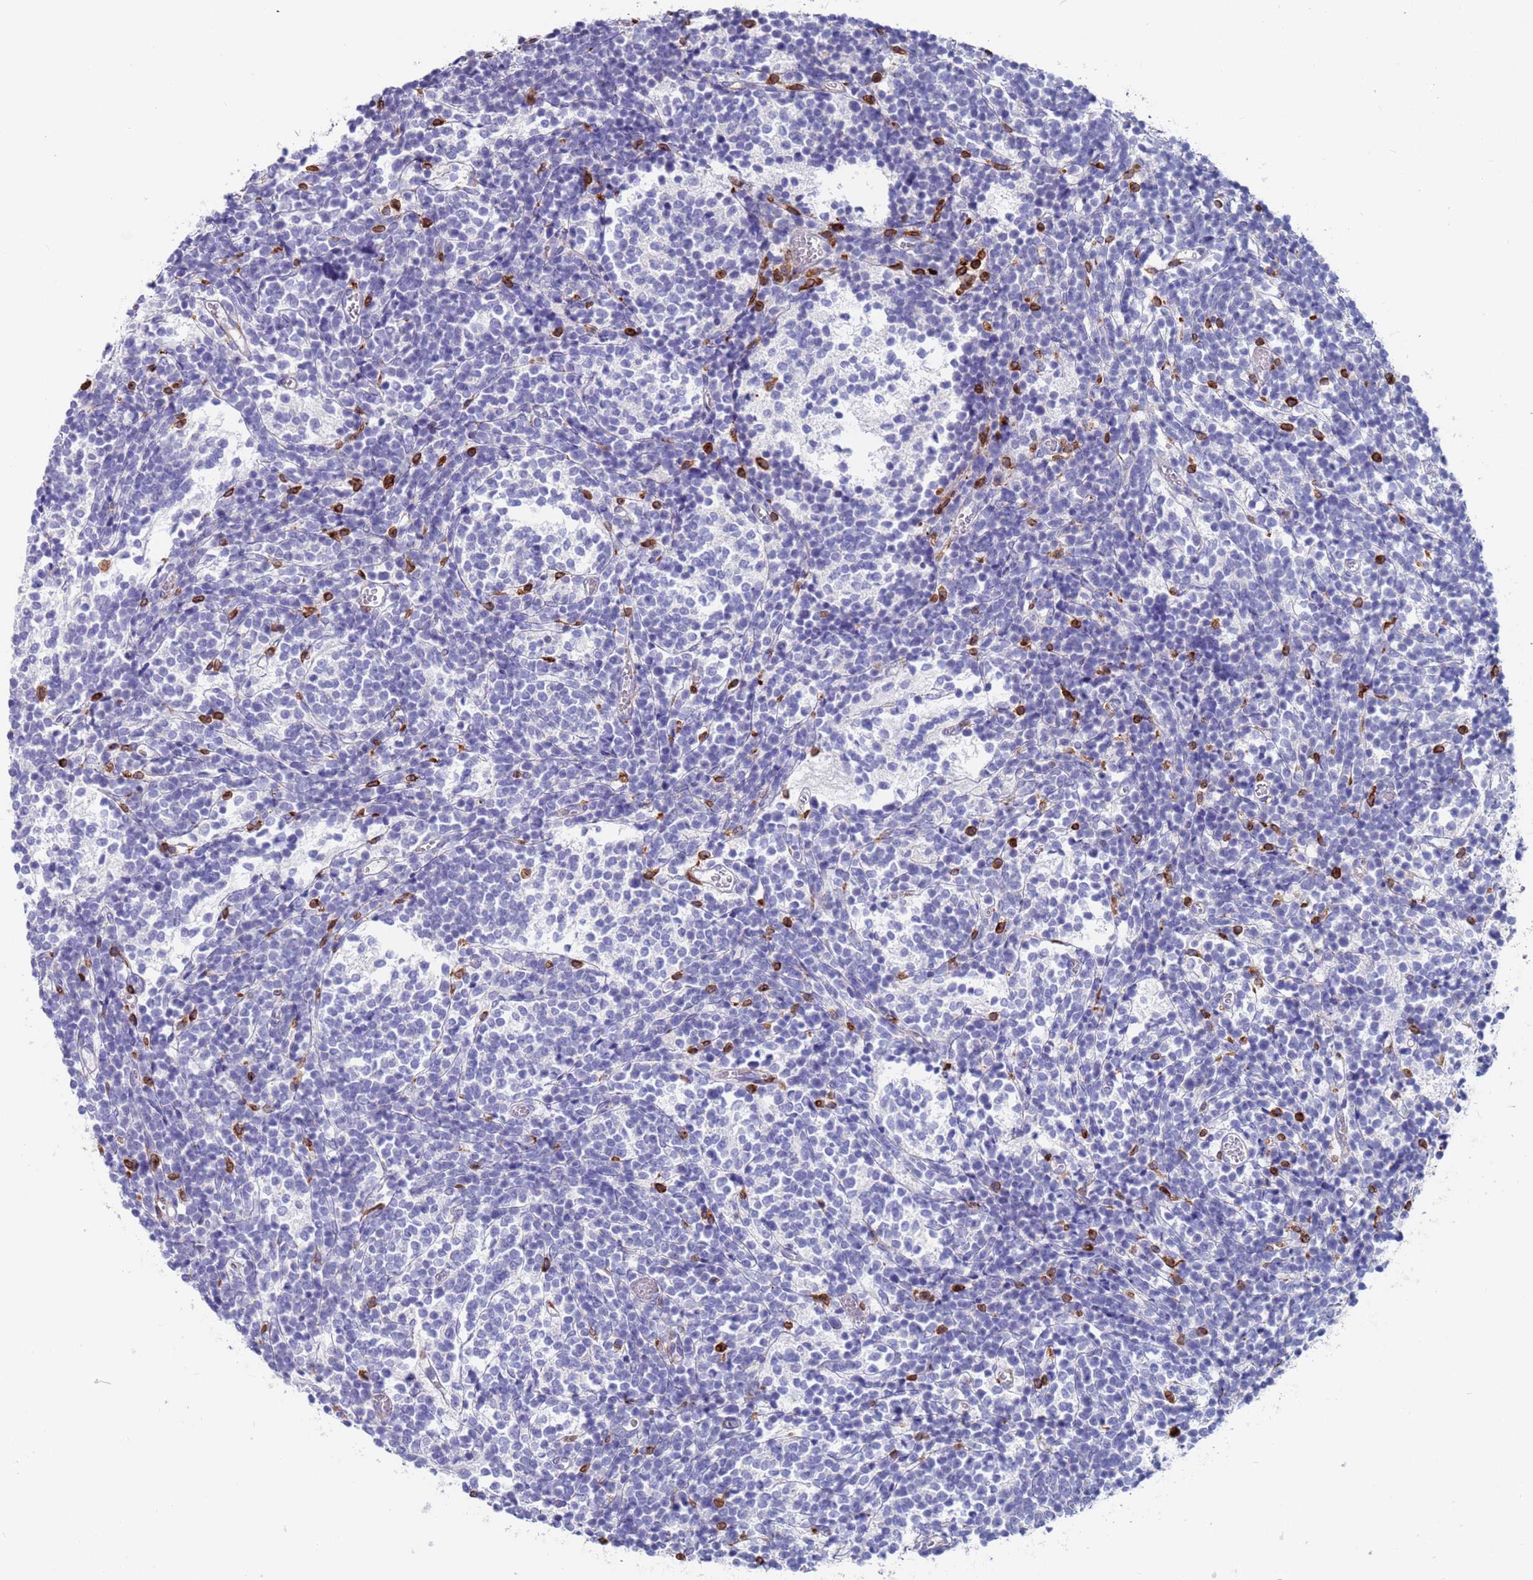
{"staining": {"intensity": "negative", "quantity": "none", "location": "none"}, "tissue": "glioma", "cell_type": "Tumor cells", "image_type": "cancer", "snomed": [{"axis": "morphology", "description": "Glioma, malignant, Low grade"}, {"axis": "topography", "description": "Brain"}], "caption": "A high-resolution micrograph shows immunohistochemistry staining of glioma, which exhibits no significant positivity in tumor cells.", "gene": "GREB1L", "patient": {"sex": "female", "age": 1}}